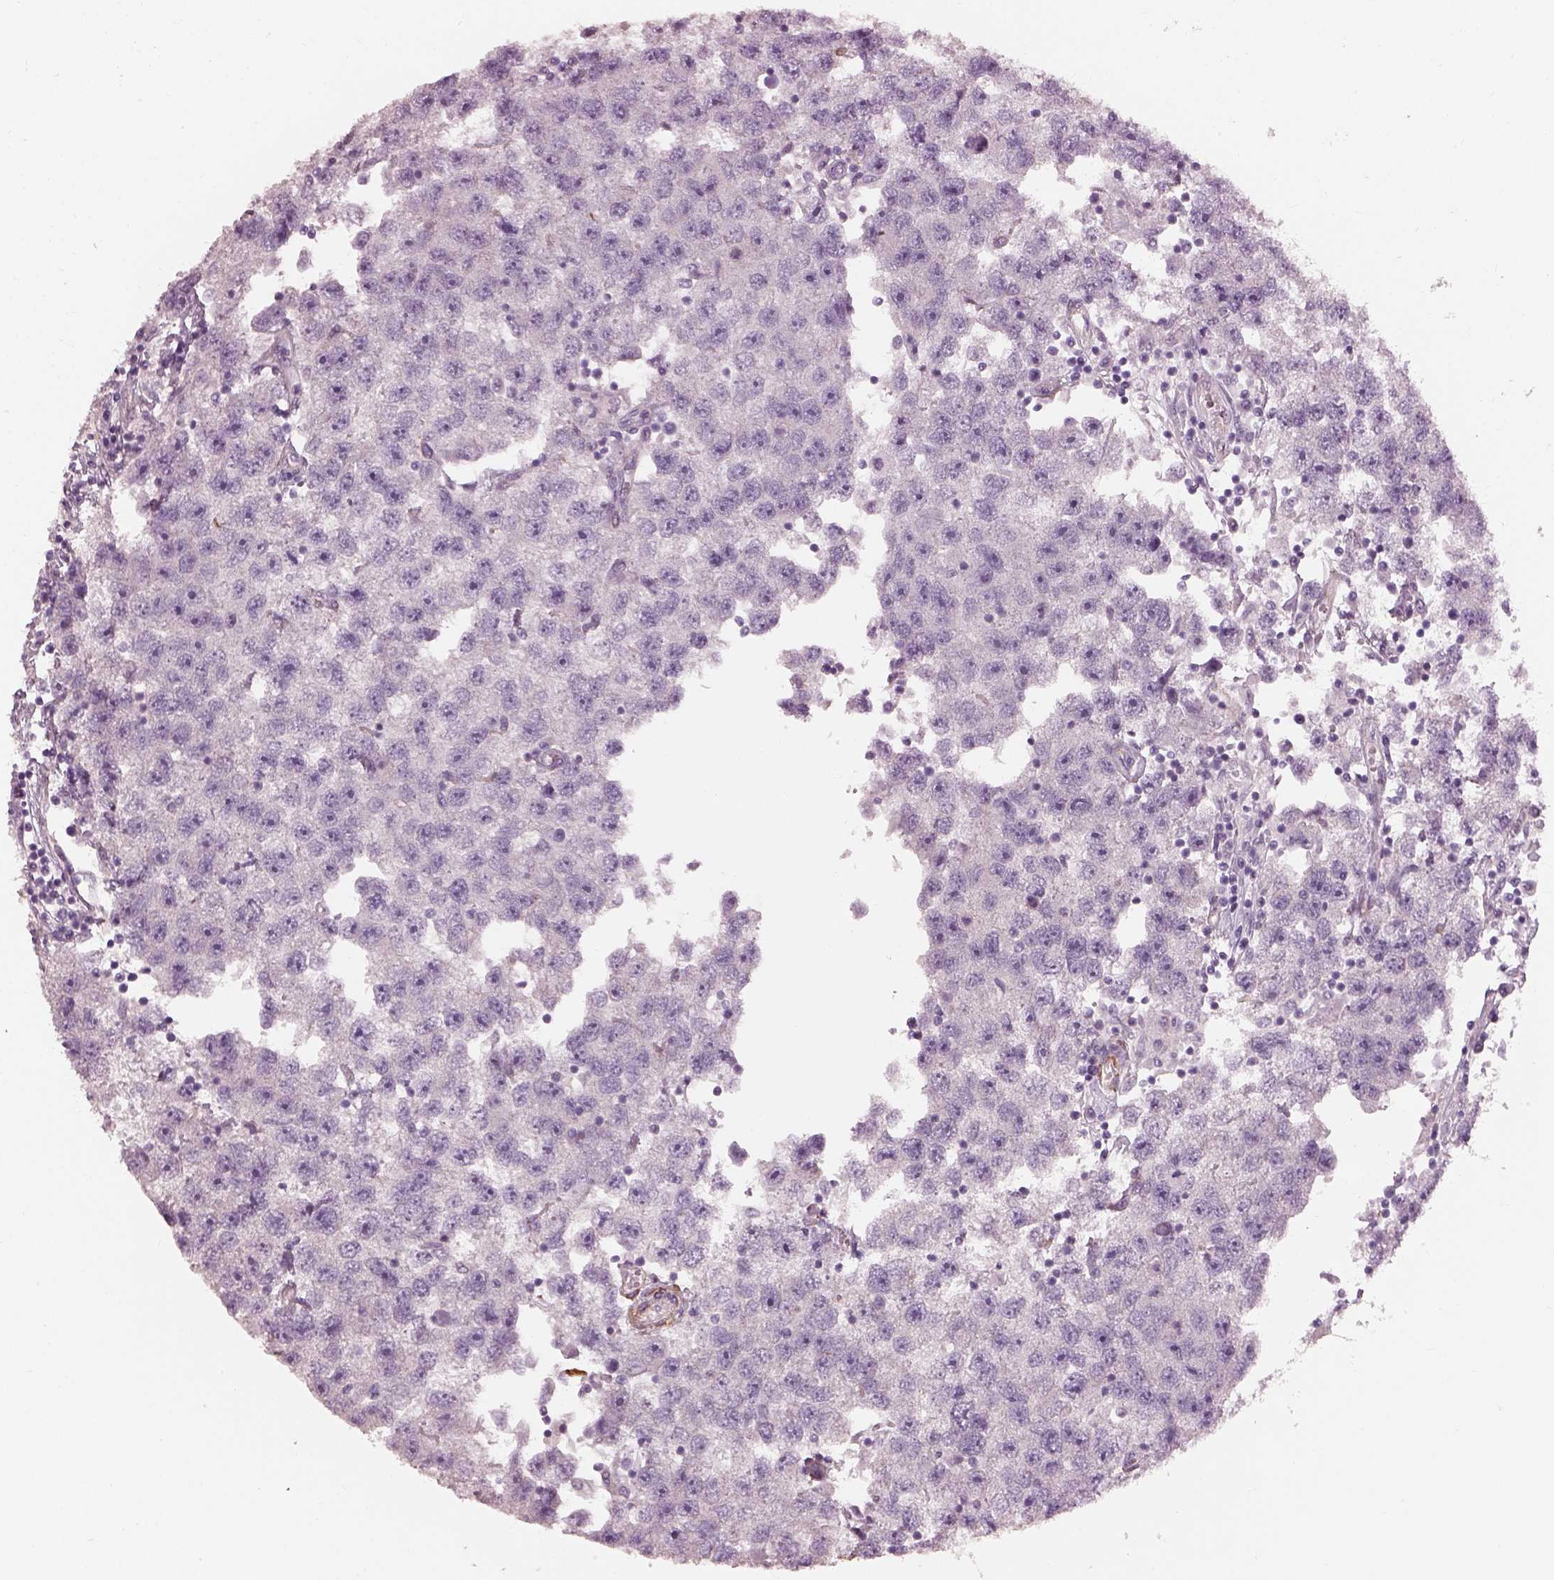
{"staining": {"intensity": "negative", "quantity": "none", "location": "none"}, "tissue": "testis cancer", "cell_type": "Tumor cells", "image_type": "cancer", "snomed": [{"axis": "morphology", "description": "Seminoma, NOS"}, {"axis": "topography", "description": "Testis"}], "caption": "This micrograph is of testis seminoma stained with immunohistochemistry (IHC) to label a protein in brown with the nuclei are counter-stained blue. There is no staining in tumor cells.", "gene": "PRKCZ", "patient": {"sex": "male", "age": 26}}